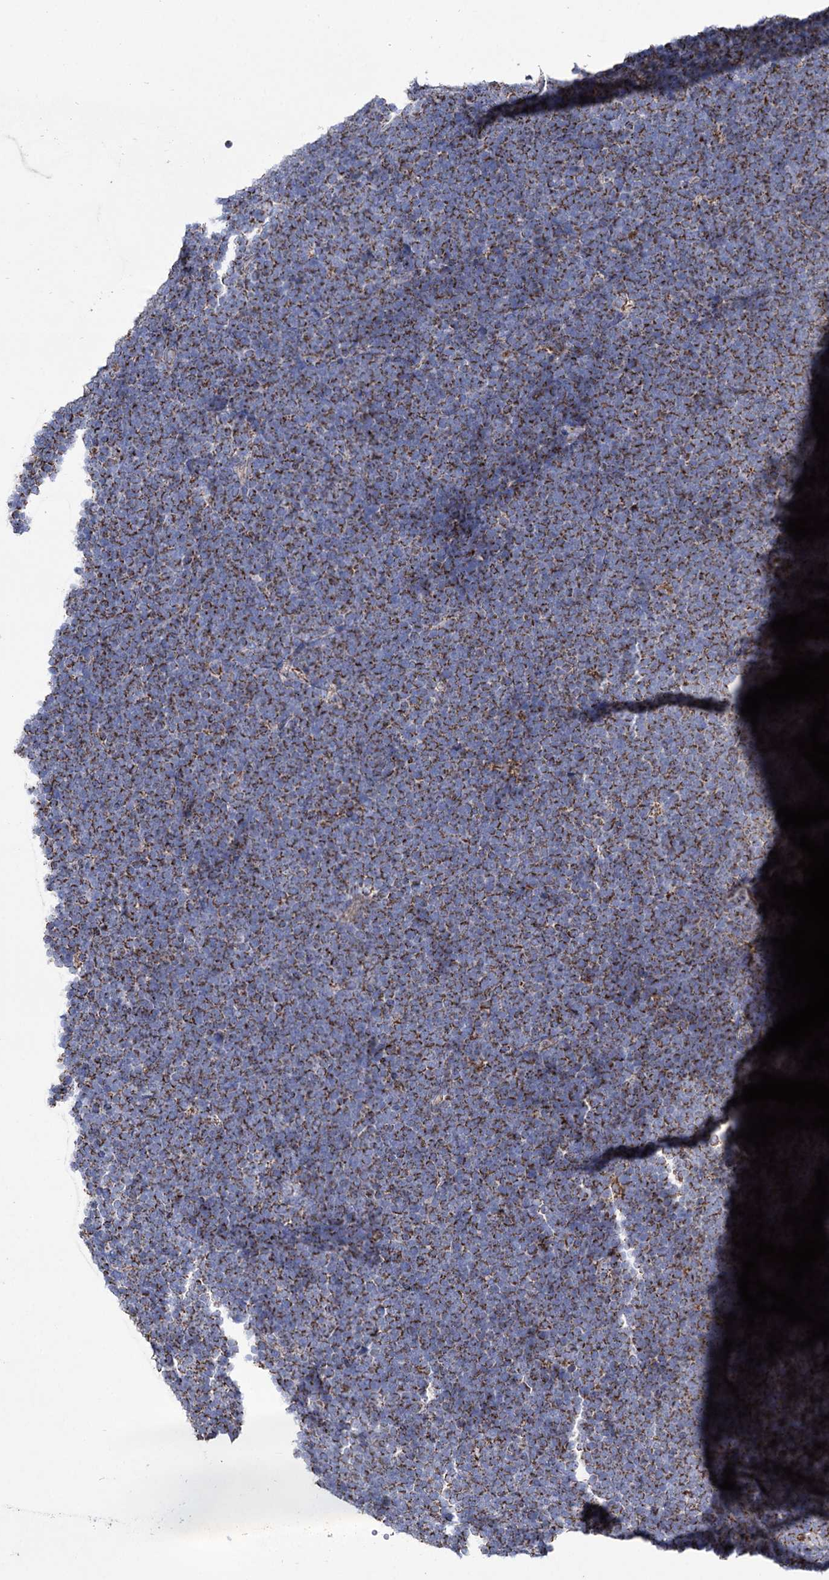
{"staining": {"intensity": "moderate", "quantity": ">75%", "location": "cytoplasmic/membranous"}, "tissue": "lymphoma", "cell_type": "Tumor cells", "image_type": "cancer", "snomed": [{"axis": "morphology", "description": "Malignant lymphoma, non-Hodgkin's type, High grade"}, {"axis": "topography", "description": "Lymph node"}], "caption": "A micrograph showing moderate cytoplasmic/membranous staining in about >75% of tumor cells in lymphoma, as visualized by brown immunohistochemical staining.", "gene": "ABHD10", "patient": {"sex": "male", "age": 13}}